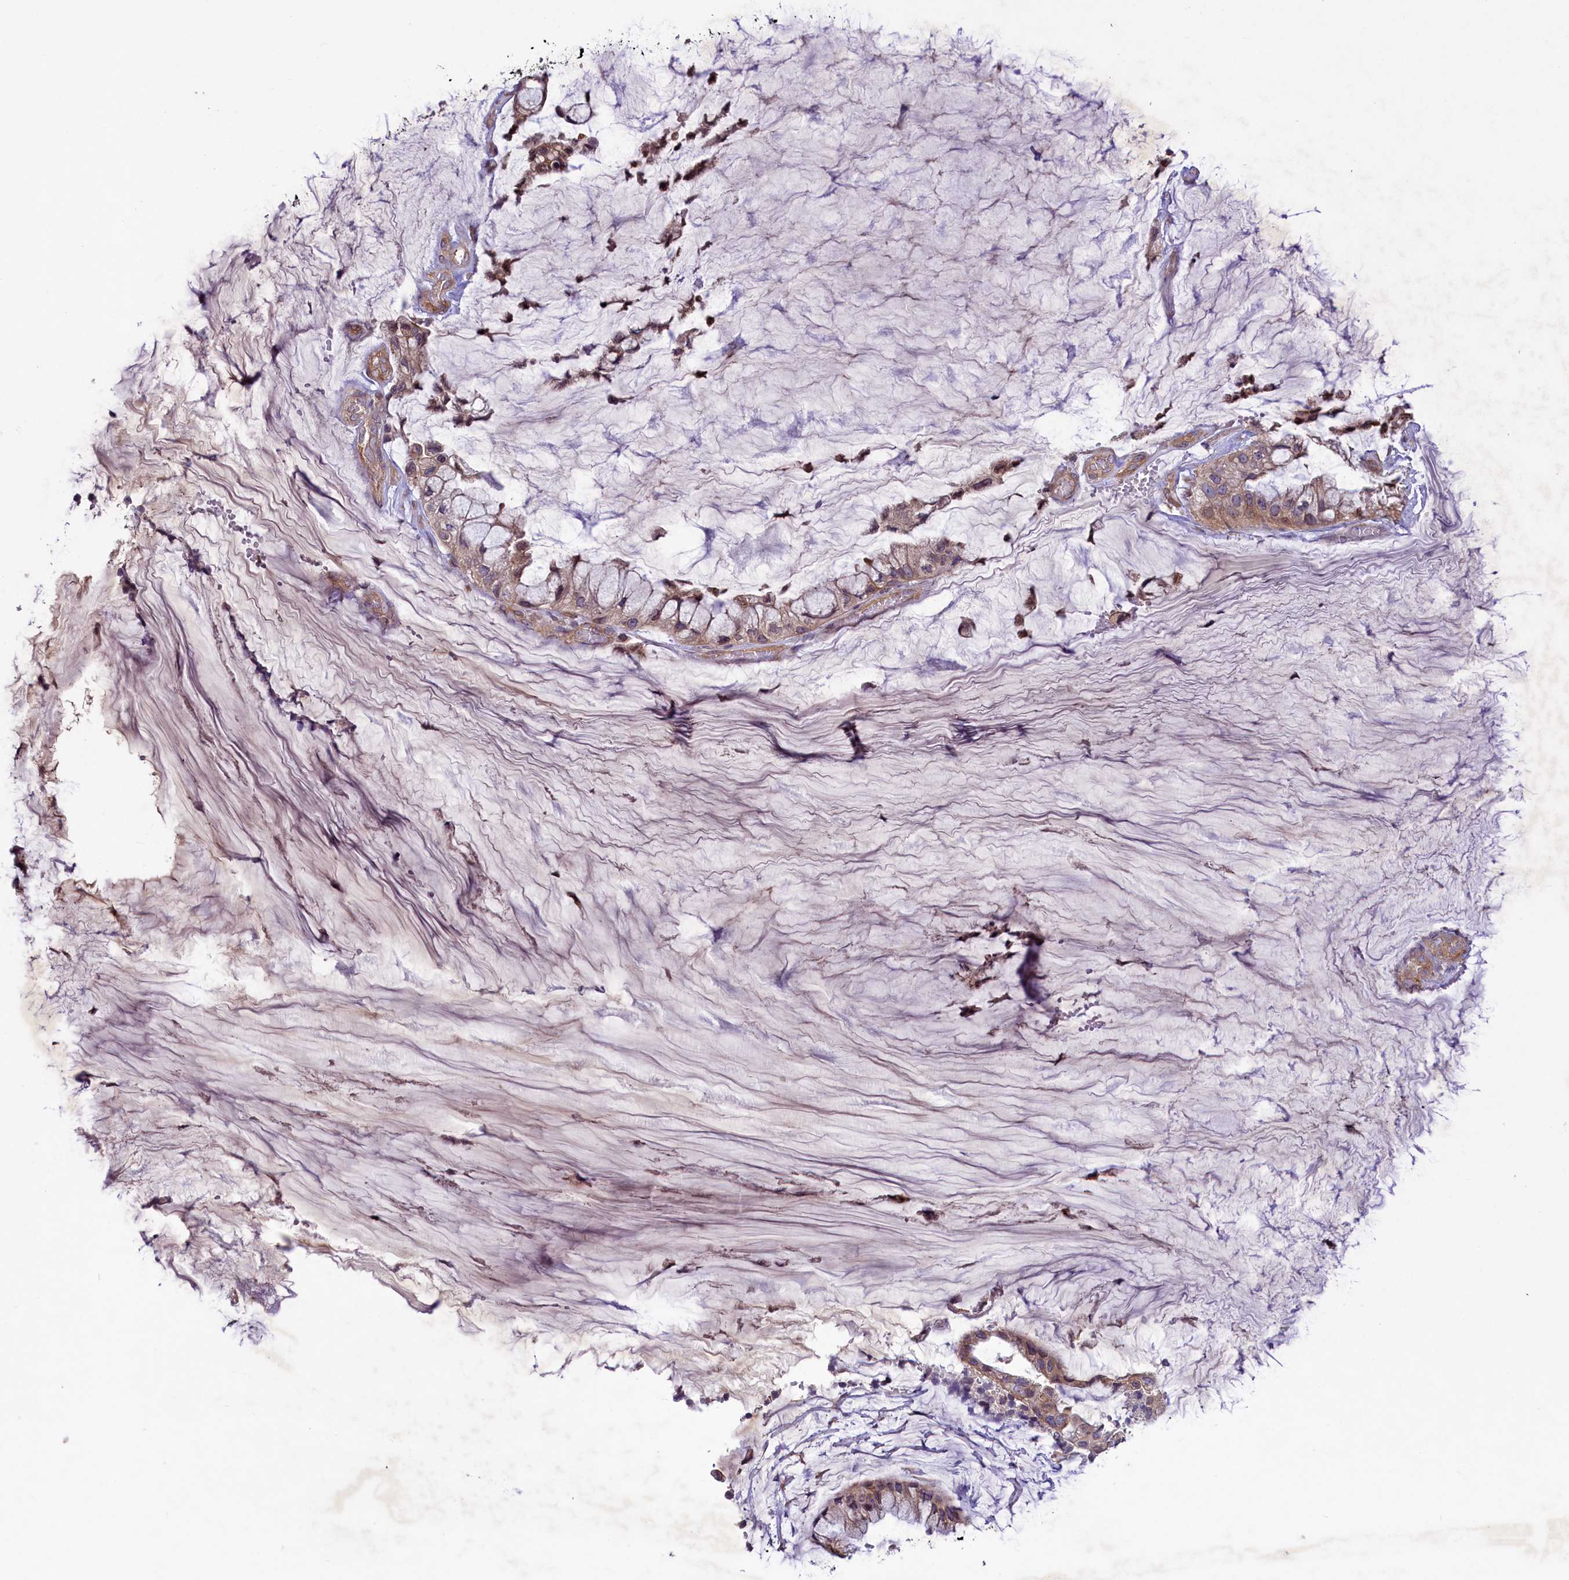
{"staining": {"intensity": "weak", "quantity": ">75%", "location": "cytoplasmic/membranous"}, "tissue": "ovarian cancer", "cell_type": "Tumor cells", "image_type": "cancer", "snomed": [{"axis": "morphology", "description": "Cystadenocarcinoma, mucinous, NOS"}, {"axis": "topography", "description": "Ovary"}], "caption": "IHC micrograph of neoplastic tissue: ovarian mucinous cystadenocarcinoma stained using immunohistochemistry demonstrates low levels of weak protein expression localized specifically in the cytoplasmic/membranous of tumor cells, appearing as a cytoplasmic/membranous brown color.", "gene": "CCDC125", "patient": {"sex": "female", "age": 39}}